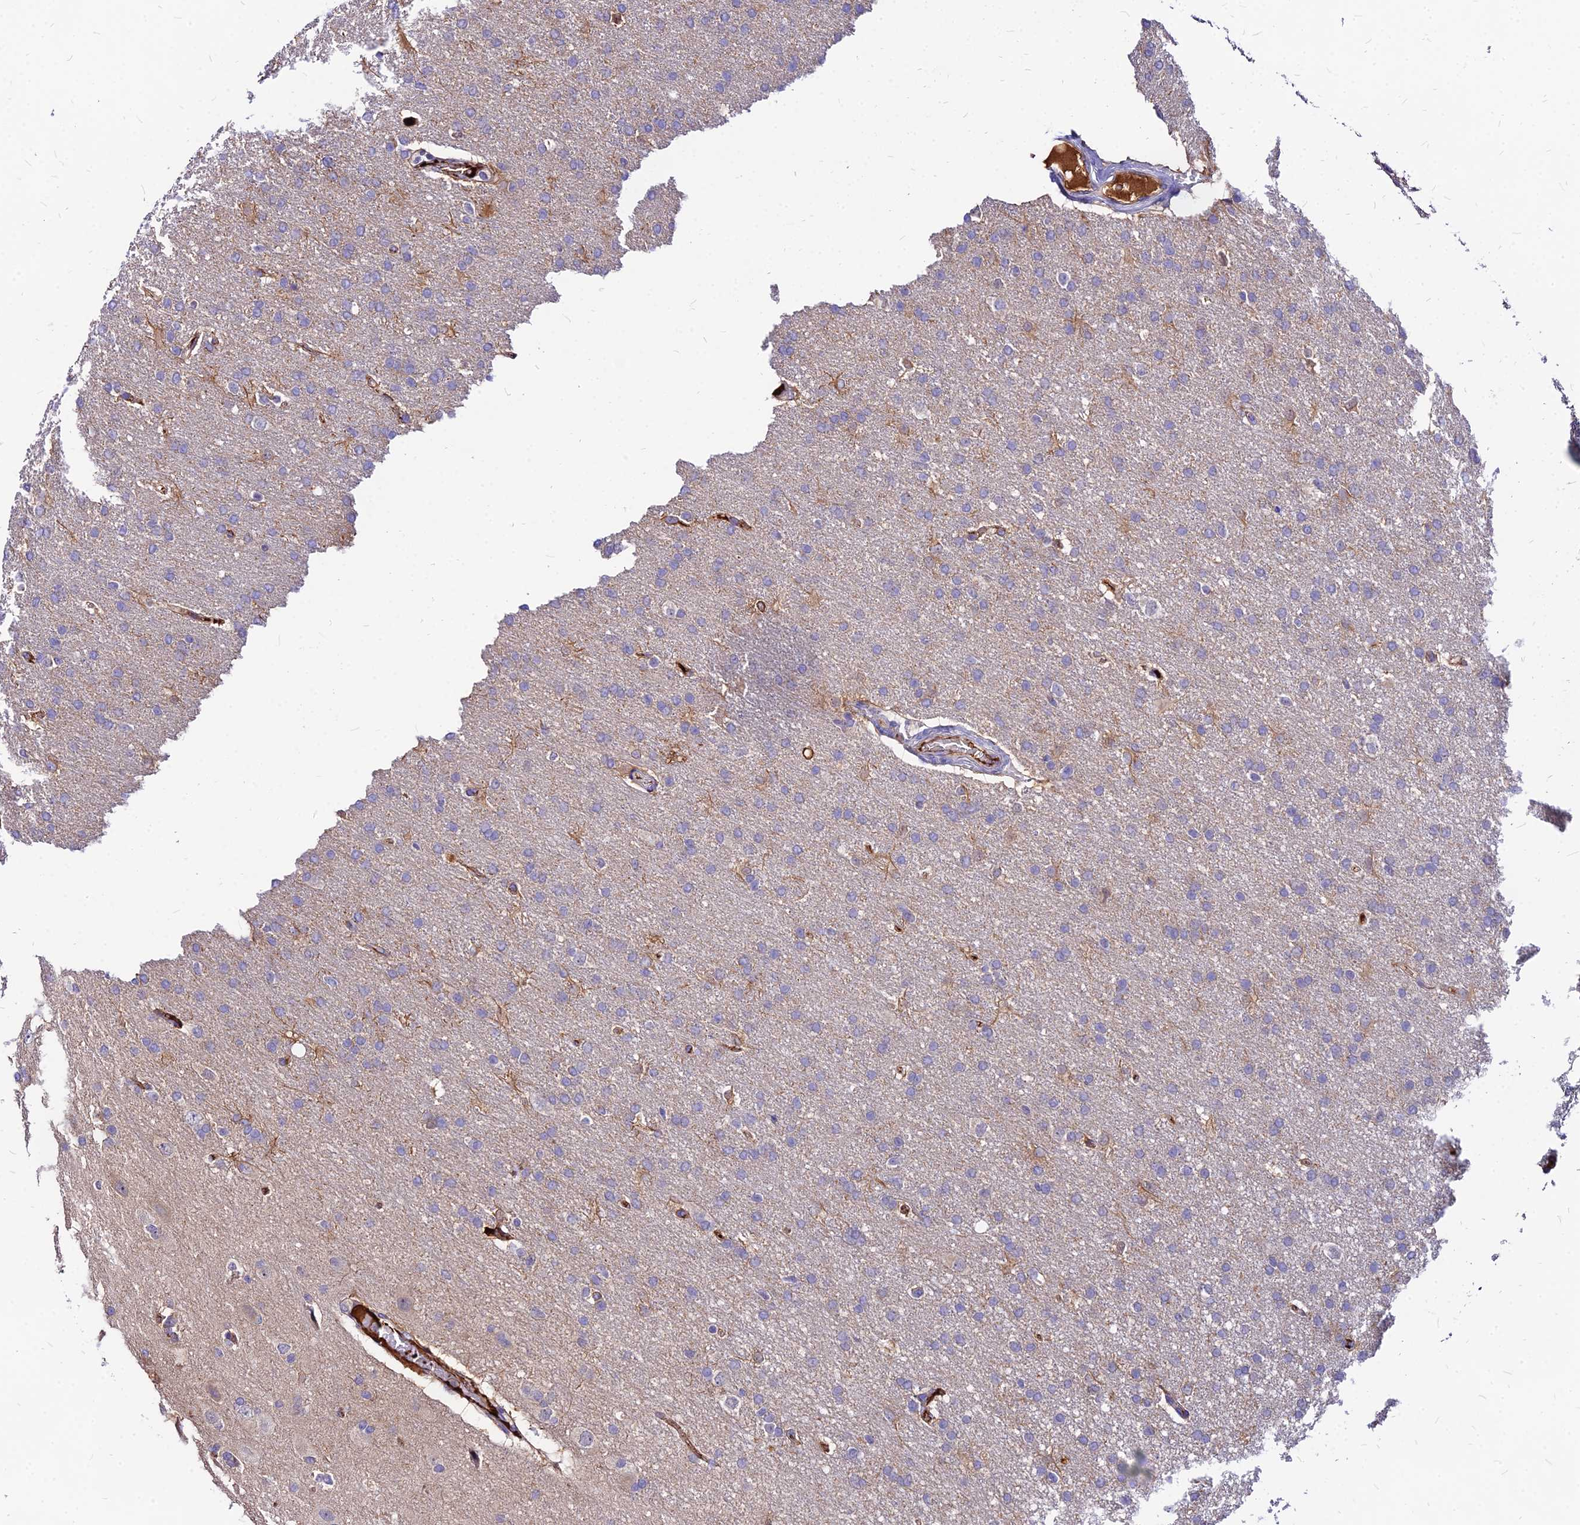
{"staining": {"intensity": "negative", "quantity": "none", "location": "none"}, "tissue": "glioma", "cell_type": "Tumor cells", "image_type": "cancer", "snomed": [{"axis": "morphology", "description": "Glioma, malignant, High grade"}, {"axis": "topography", "description": "Brain"}], "caption": "A high-resolution image shows immunohistochemistry (IHC) staining of malignant glioma (high-grade), which reveals no significant positivity in tumor cells.", "gene": "ACSM6", "patient": {"sex": "male", "age": 72}}